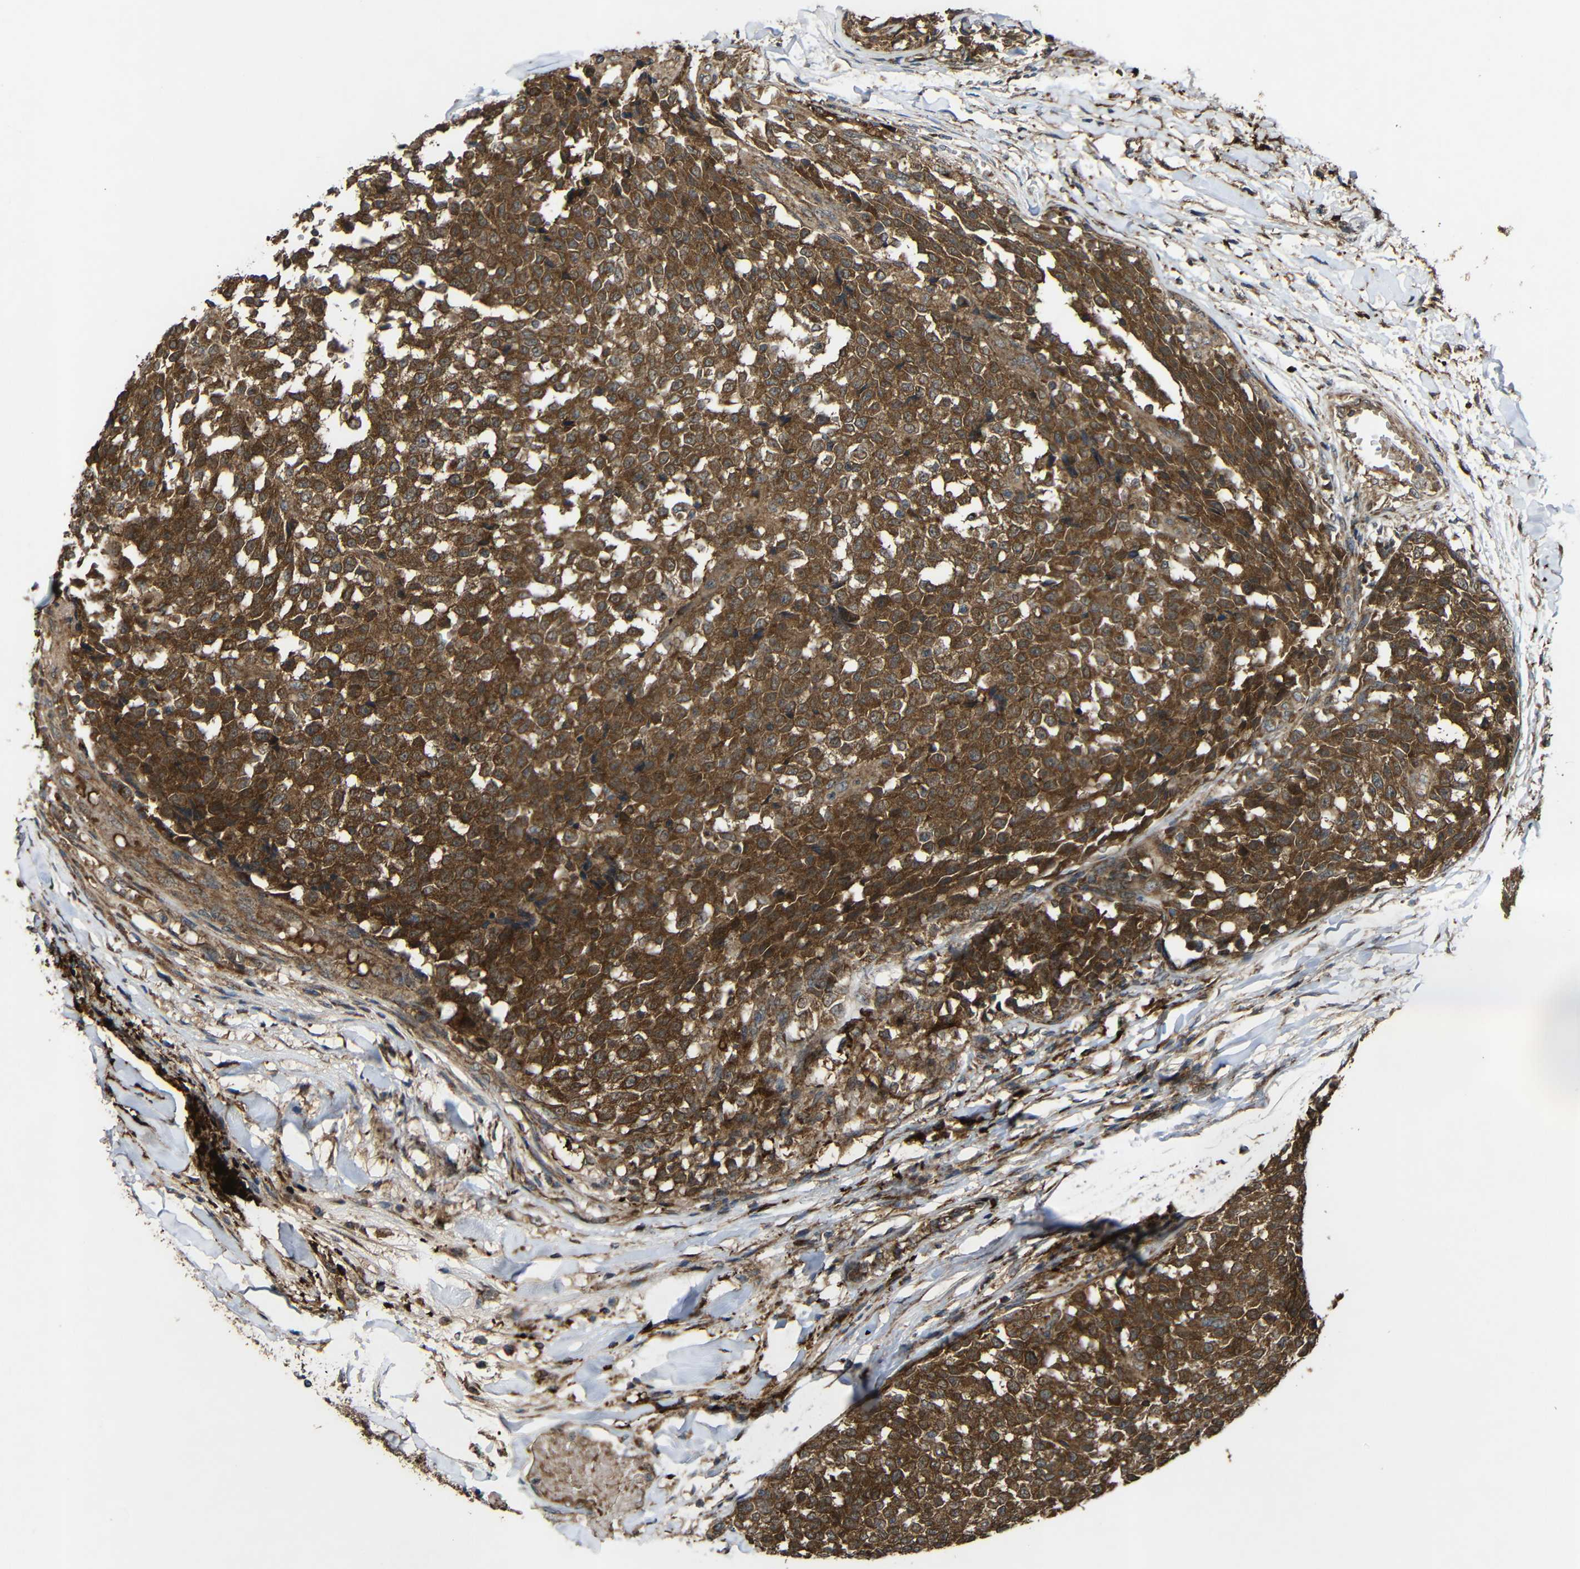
{"staining": {"intensity": "strong", "quantity": ">75%", "location": "cytoplasmic/membranous"}, "tissue": "testis cancer", "cell_type": "Tumor cells", "image_type": "cancer", "snomed": [{"axis": "morphology", "description": "Seminoma, NOS"}, {"axis": "topography", "description": "Testis"}], "caption": "The photomicrograph displays a brown stain indicating the presence of a protein in the cytoplasmic/membranous of tumor cells in testis cancer (seminoma).", "gene": "C1GALT1", "patient": {"sex": "male", "age": 59}}